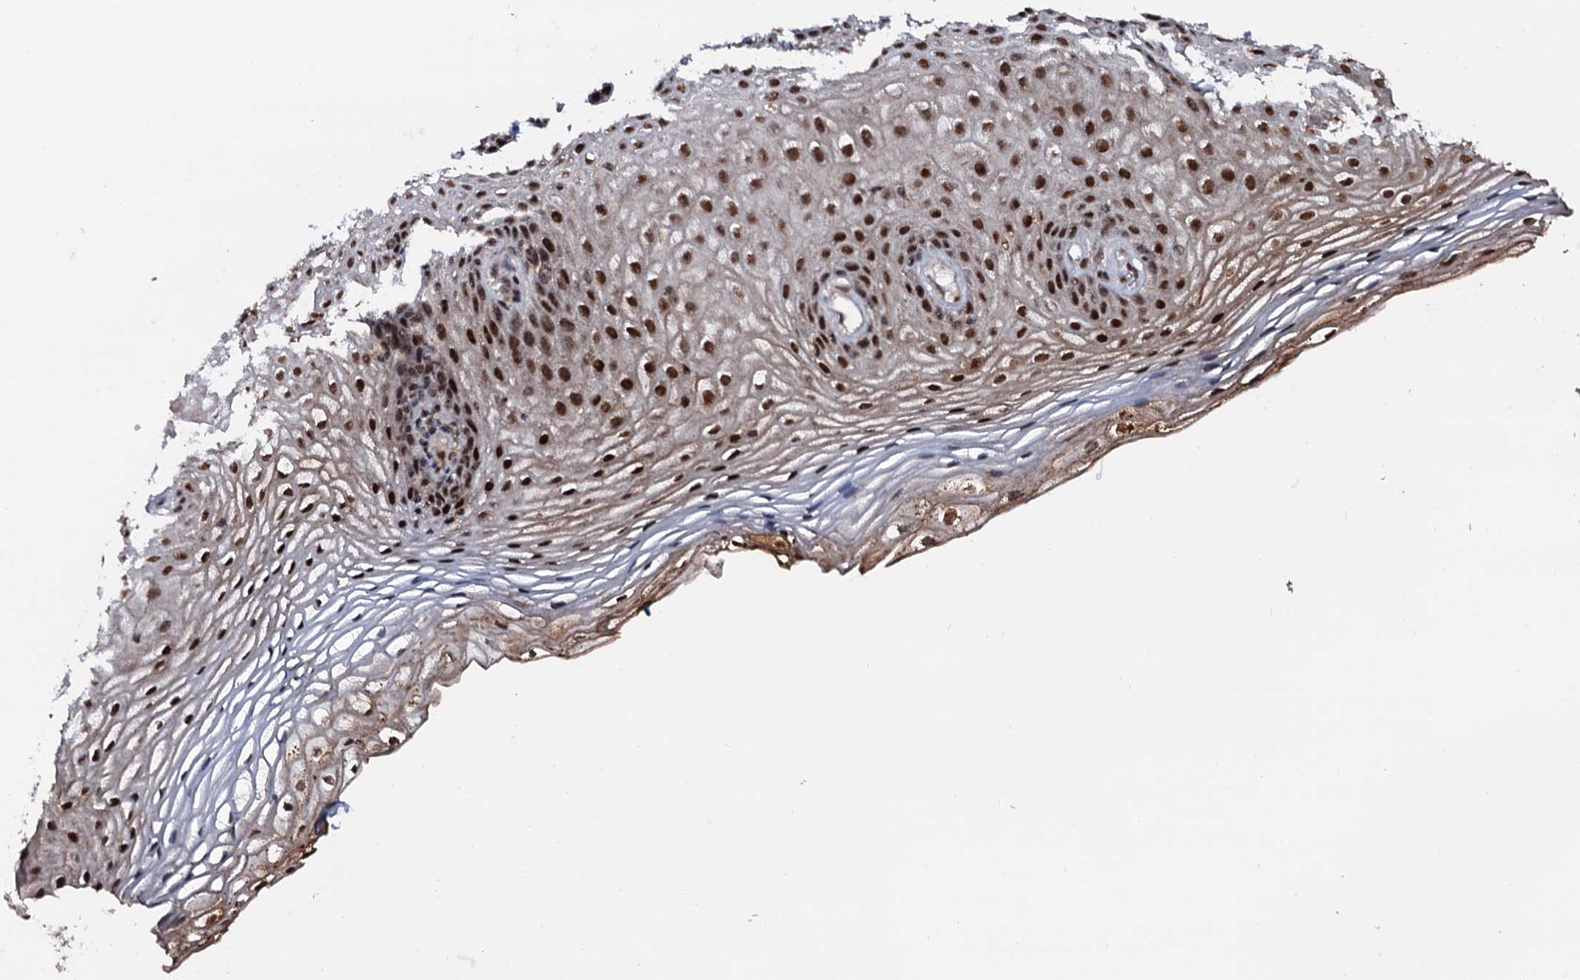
{"staining": {"intensity": "strong", "quantity": ">75%", "location": "nuclear"}, "tissue": "vagina", "cell_type": "Squamous epithelial cells", "image_type": "normal", "snomed": [{"axis": "morphology", "description": "Normal tissue, NOS"}, {"axis": "topography", "description": "Vagina"}], "caption": "A high amount of strong nuclear expression is identified in about >75% of squamous epithelial cells in normal vagina. (DAB (3,3'-diaminobenzidine) IHC, brown staining for protein, blue staining for nuclei).", "gene": "PRPF18", "patient": {"sex": "female", "age": 60}}